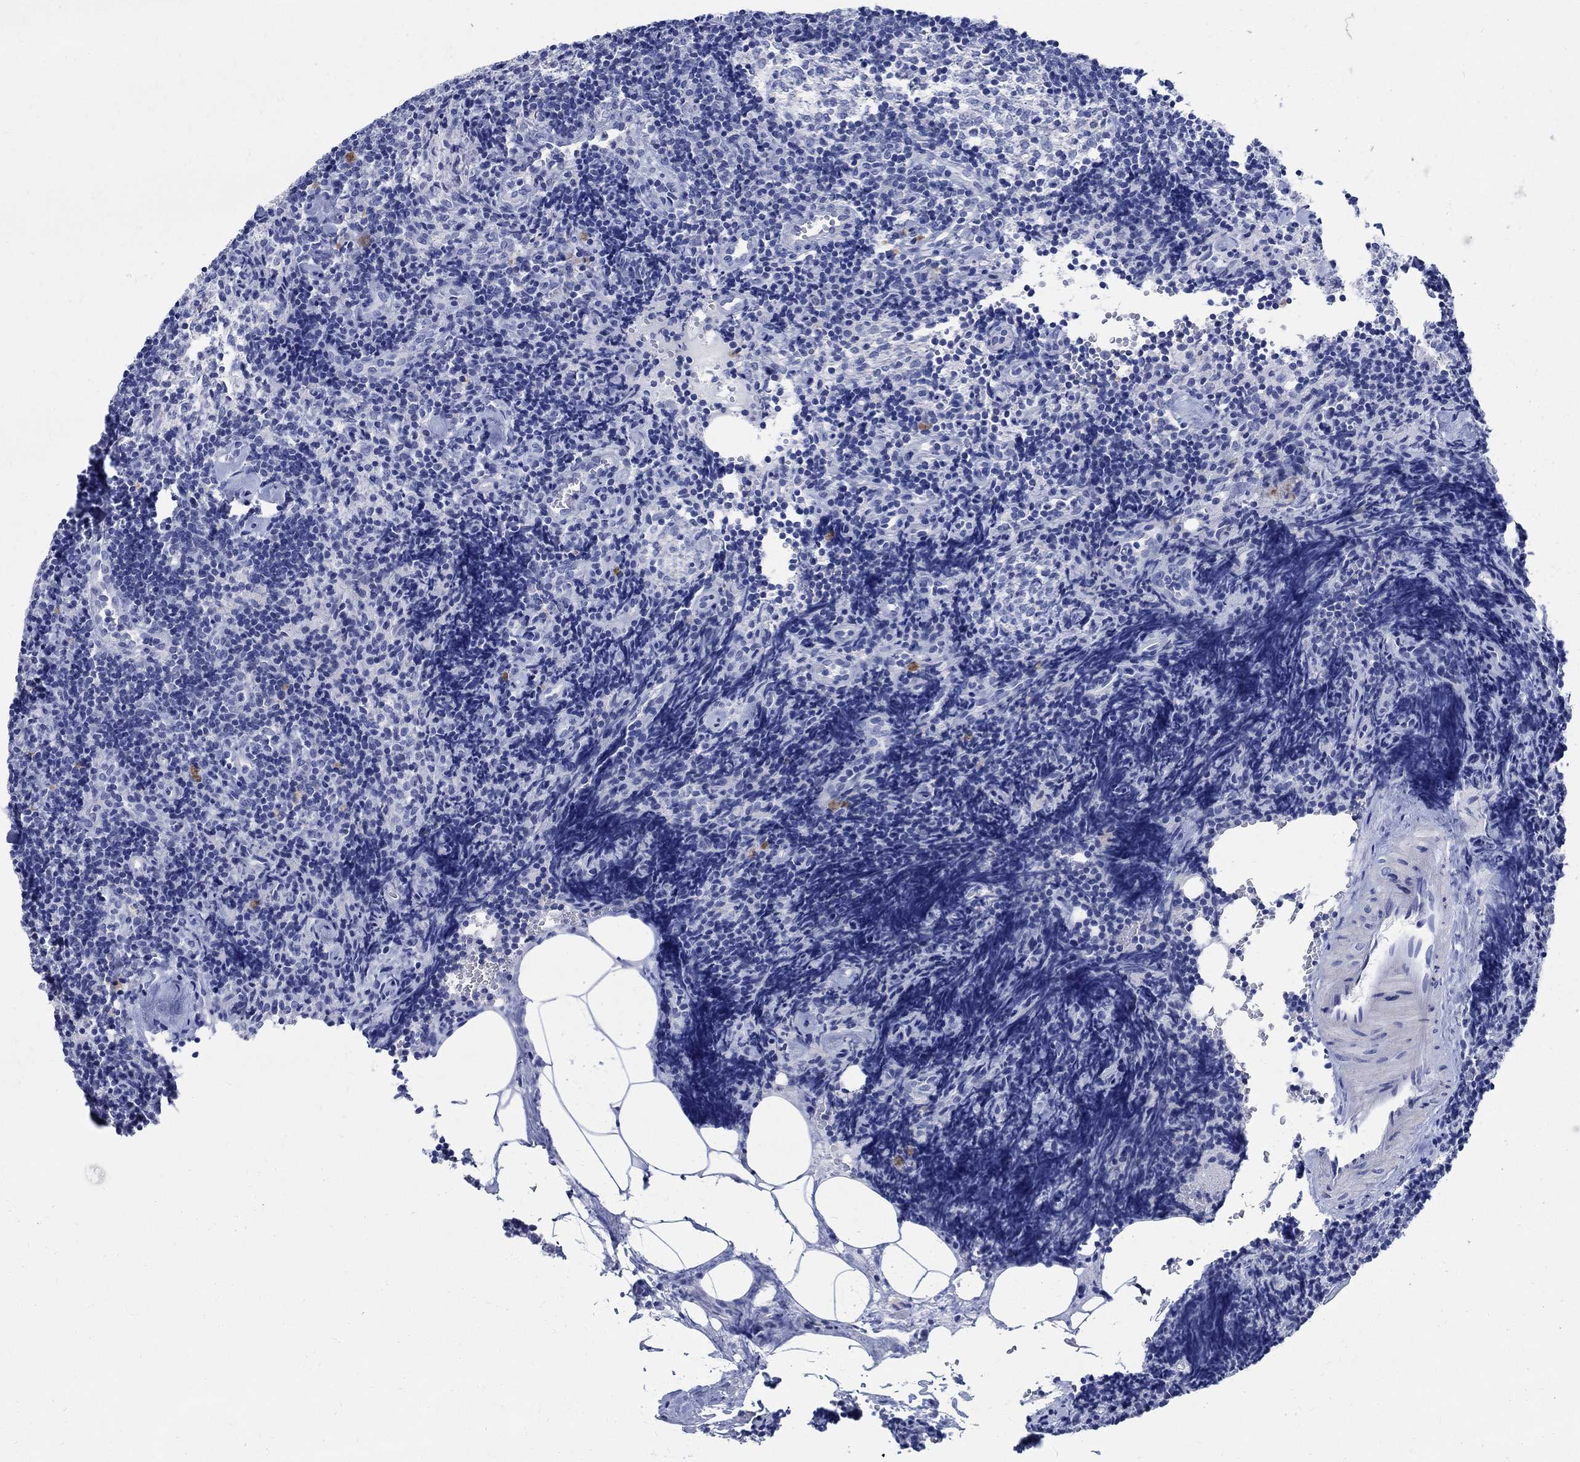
{"staining": {"intensity": "negative", "quantity": "none", "location": "none"}, "tissue": "lymph node", "cell_type": "Germinal center cells", "image_type": "normal", "snomed": [{"axis": "morphology", "description": "Normal tissue, NOS"}, {"axis": "topography", "description": "Lymph node"}], "caption": "This is an immunohistochemistry image of benign human lymph node. There is no positivity in germinal center cells.", "gene": "CAMK2N1", "patient": {"sex": "female", "age": 42}}